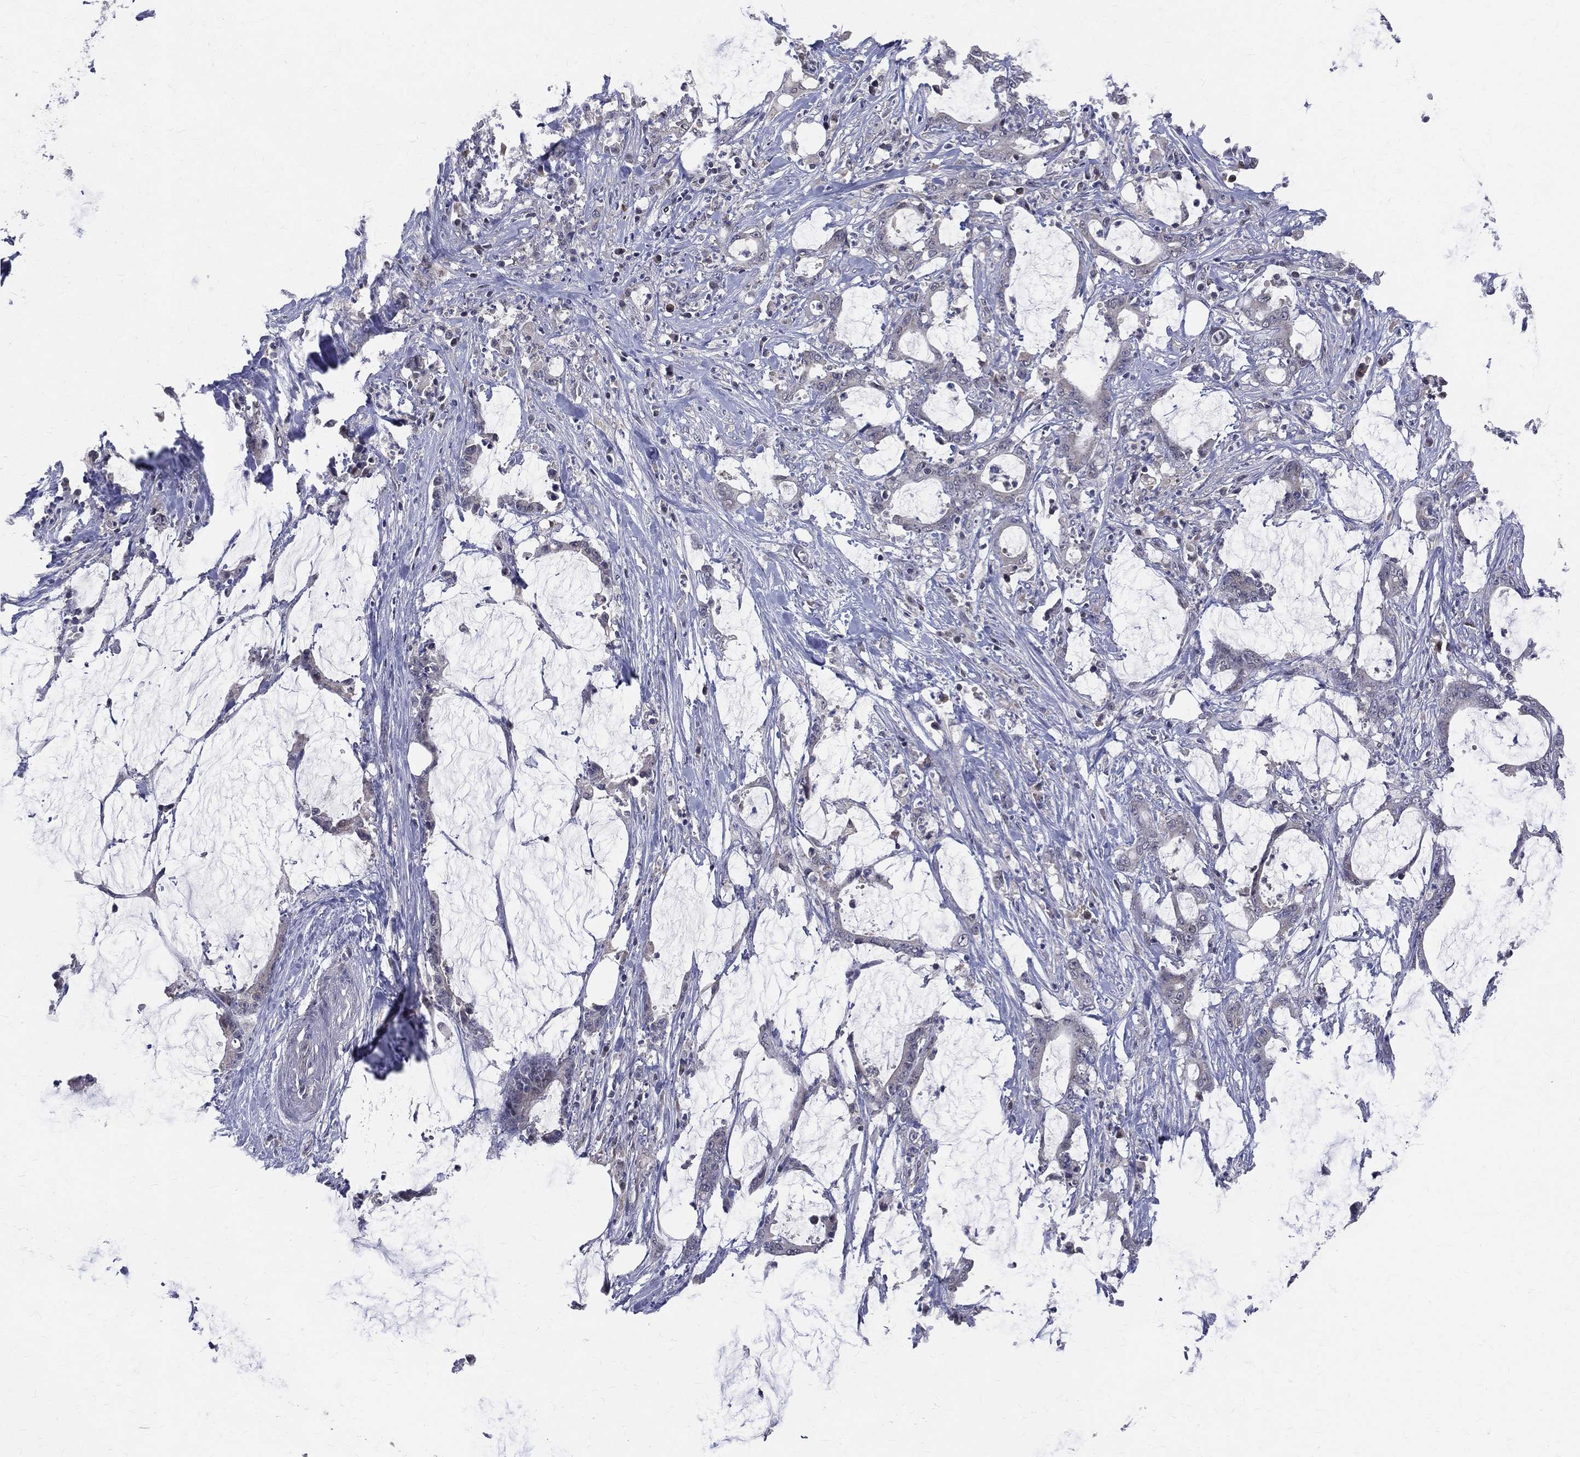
{"staining": {"intensity": "negative", "quantity": "none", "location": "none"}, "tissue": "stomach cancer", "cell_type": "Tumor cells", "image_type": "cancer", "snomed": [{"axis": "morphology", "description": "Adenocarcinoma, NOS"}, {"axis": "topography", "description": "Stomach, upper"}], "caption": "High magnification brightfield microscopy of adenocarcinoma (stomach) stained with DAB (brown) and counterstained with hematoxylin (blue): tumor cells show no significant positivity.", "gene": "DLG4", "patient": {"sex": "male", "age": 68}}